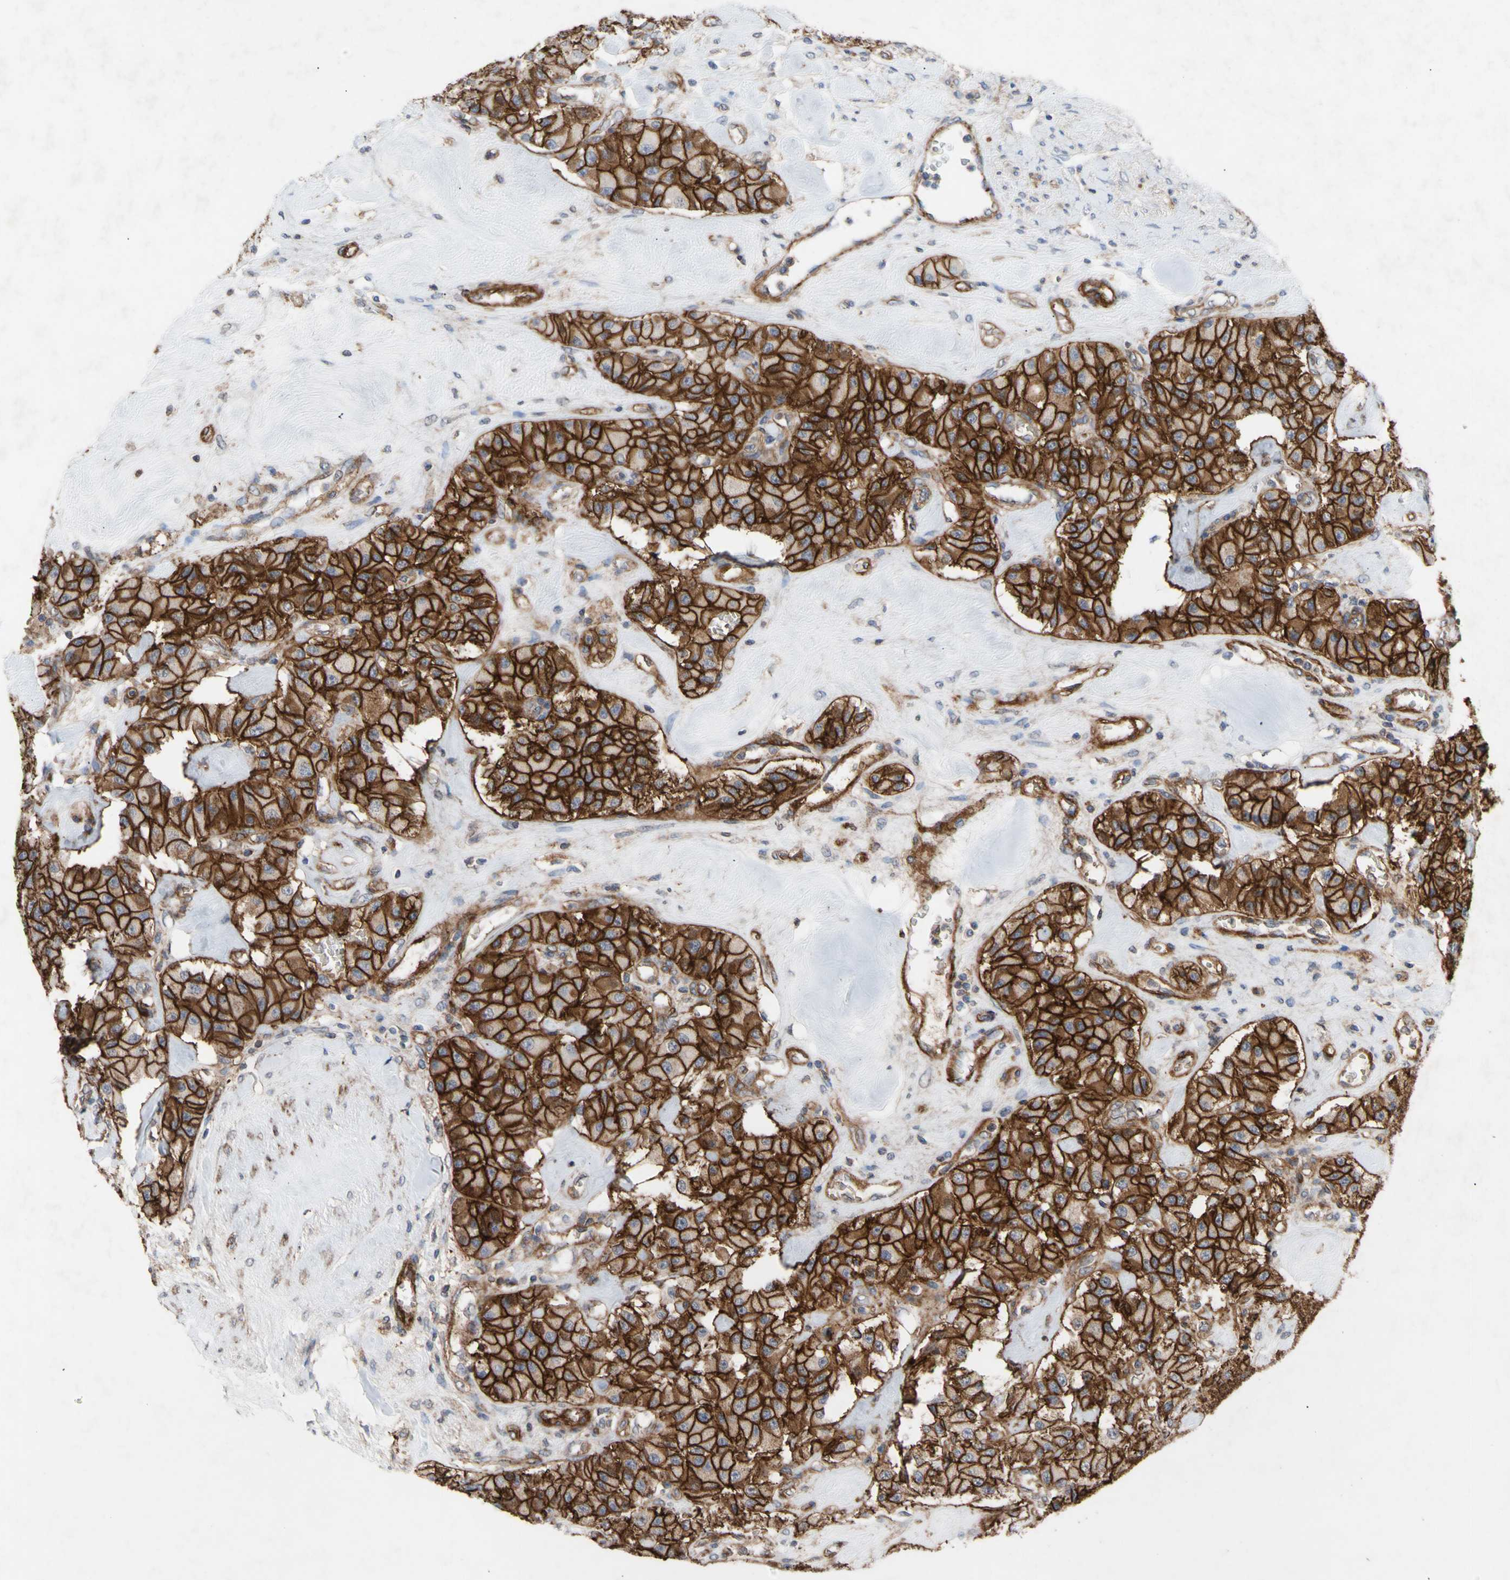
{"staining": {"intensity": "strong", "quantity": ">75%", "location": "cytoplasmic/membranous"}, "tissue": "carcinoid", "cell_type": "Tumor cells", "image_type": "cancer", "snomed": [{"axis": "morphology", "description": "Carcinoid, malignant, NOS"}, {"axis": "topography", "description": "Pancreas"}], "caption": "Tumor cells exhibit high levels of strong cytoplasmic/membranous staining in about >75% of cells in carcinoid (malignant). (Brightfield microscopy of DAB IHC at high magnification).", "gene": "ATP2A3", "patient": {"sex": "male", "age": 41}}